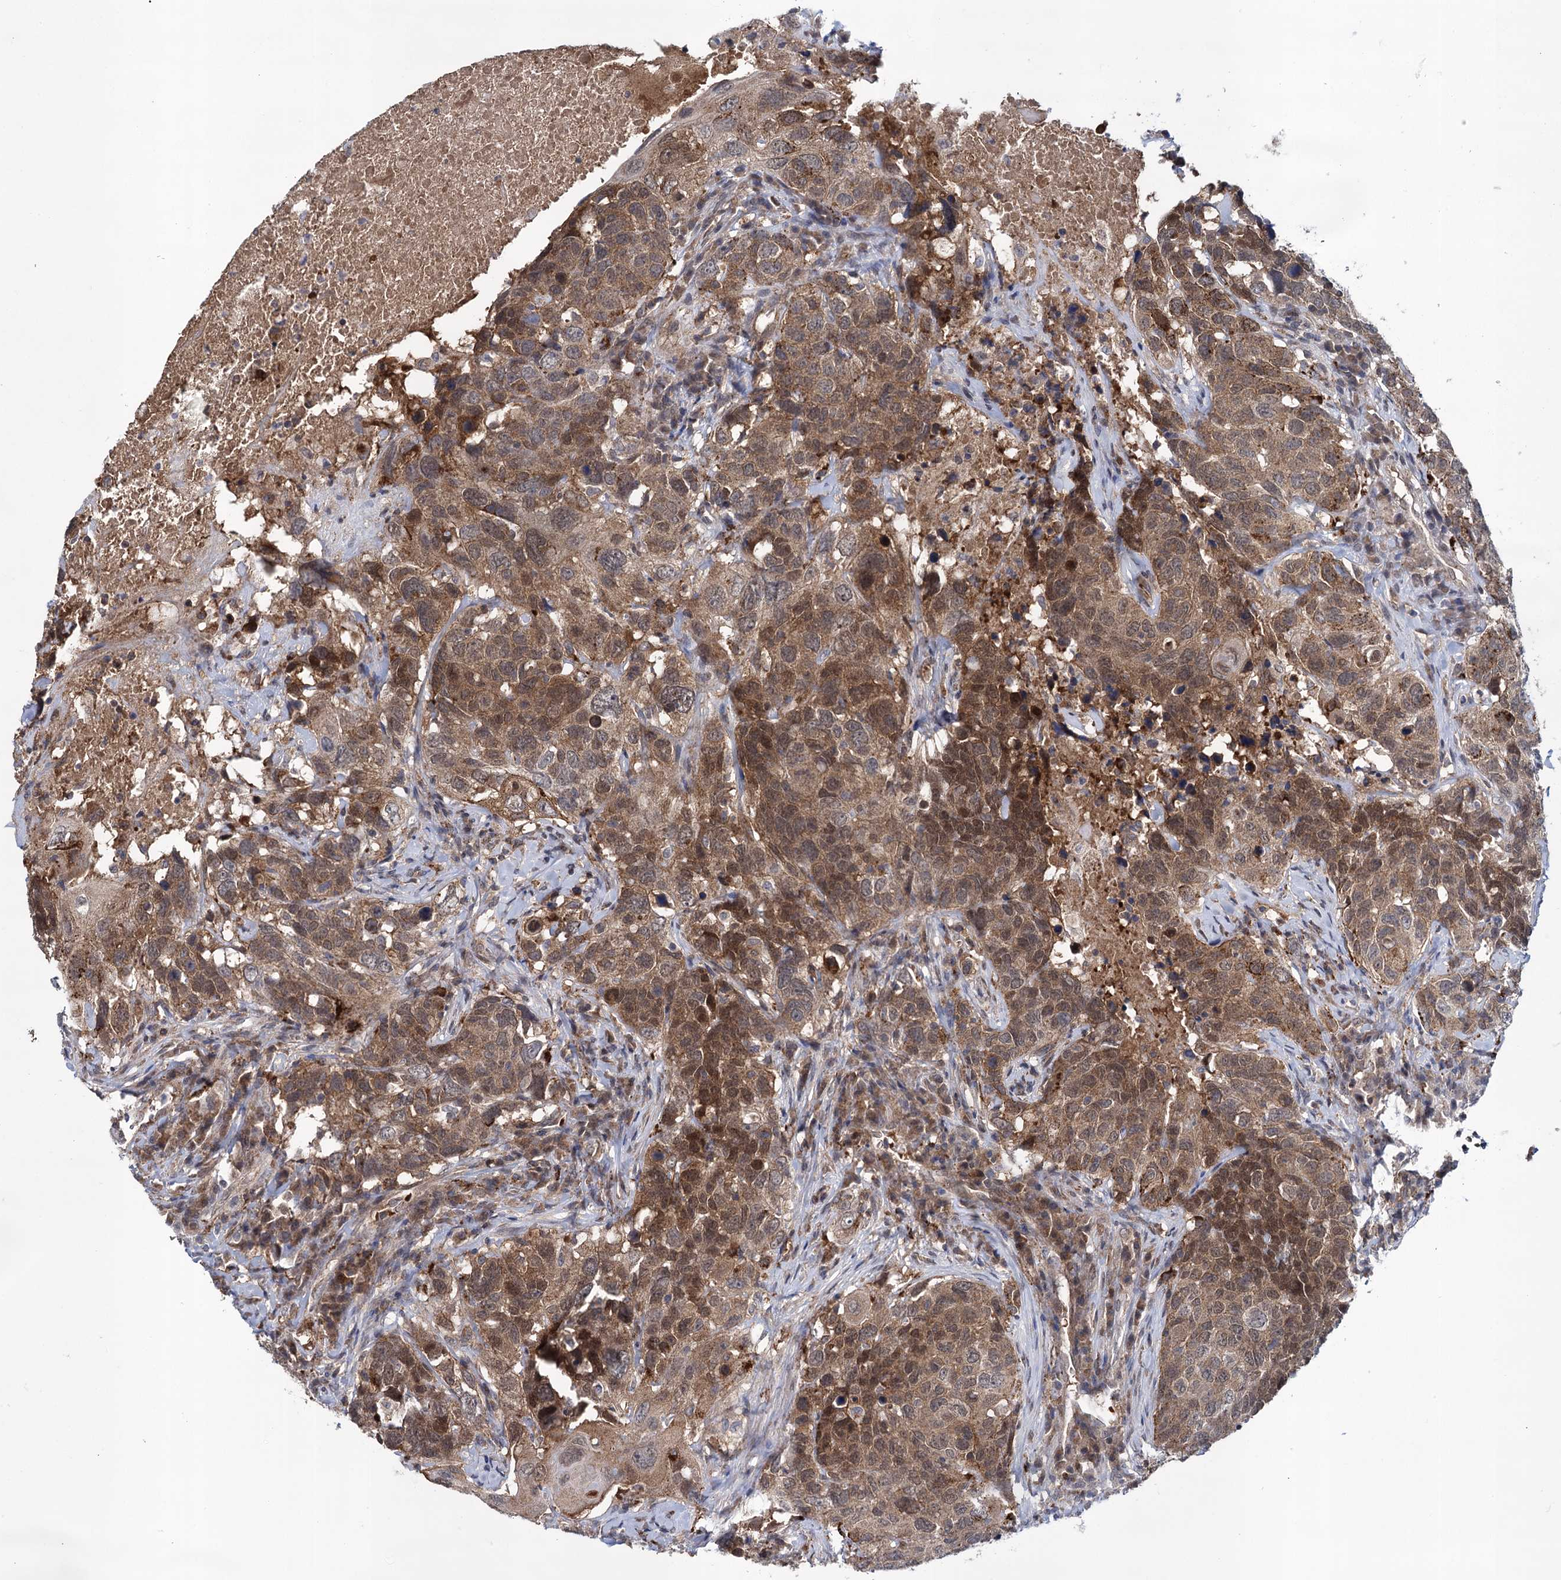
{"staining": {"intensity": "moderate", "quantity": ">75%", "location": "cytoplasmic/membranous,nuclear"}, "tissue": "head and neck cancer", "cell_type": "Tumor cells", "image_type": "cancer", "snomed": [{"axis": "morphology", "description": "Squamous cell carcinoma, NOS"}, {"axis": "topography", "description": "Head-Neck"}], "caption": "Squamous cell carcinoma (head and neck) tissue exhibits moderate cytoplasmic/membranous and nuclear expression in about >75% of tumor cells, visualized by immunohistochemistry.", "gene": "GLO1", "patient": {"sex": "male", "age": 66}}